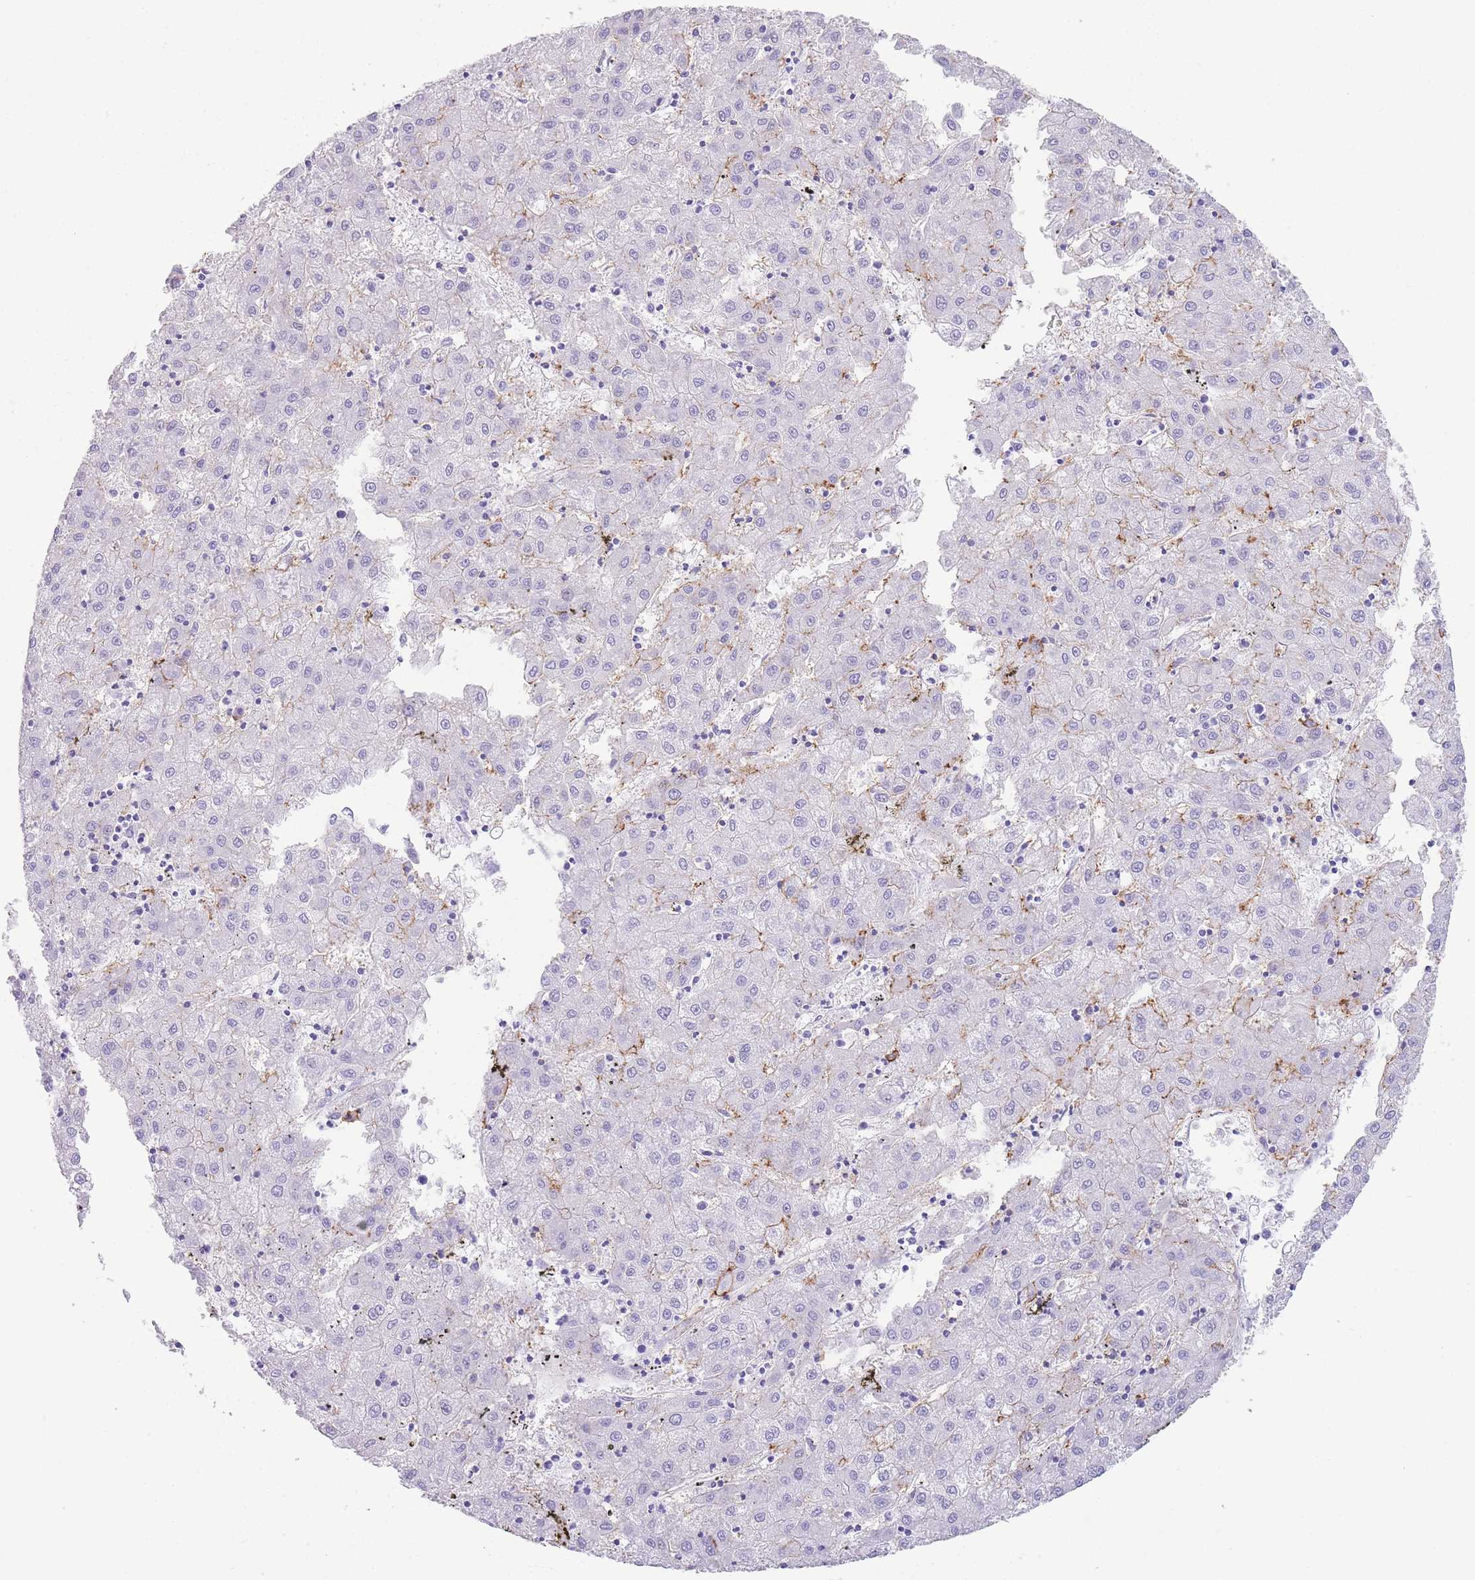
{"staining": {"intensity": "weak", "quantity": "<25%", "location": "cytoplasmic/membranous"}, "tissue": "liver cancer", "cell_type": "Tumor cells", "image_type": "cancer", "snomed": [{"axis": "morphology", "description": "Carcinoma, Hepatocellular, NOS"}, {"axis": "topography", "description": "Liver"}], "caption": "The image exhibits no significant positivity in tumor cells of liver cancer.", "gene": "ELOA2", "patient": {"sex": "male", "age": 72}}